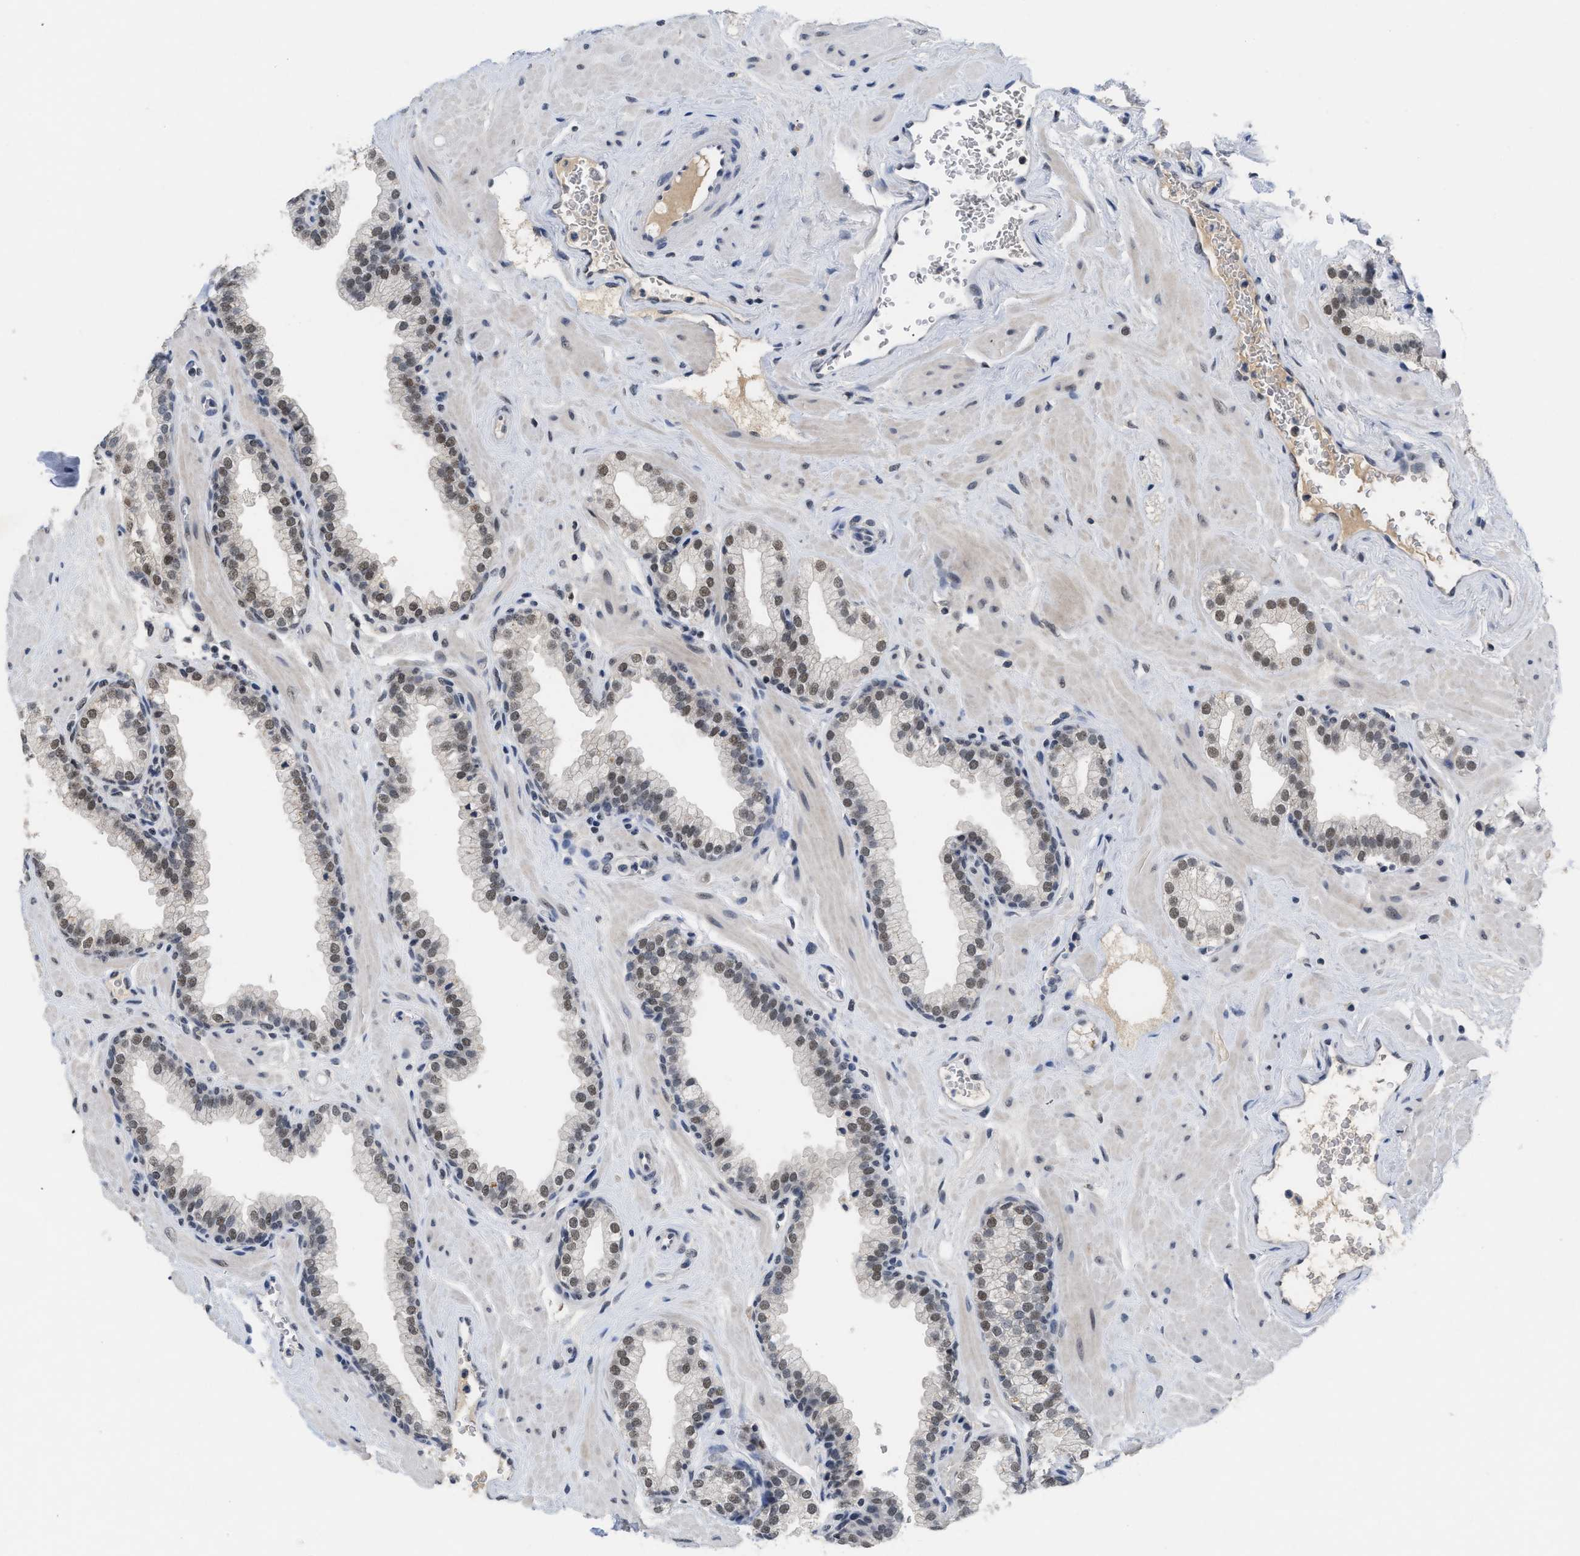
{"staining": {"intensity": "moderate", "quantity": ">75%", "location": "nuclear"}, "tissue": "prostate", "cell_type": "Glandular cells", "image_type": "normal", "snomed": [{"axis": "morphology", "description": "Normal tissue, NOS"}, {"axis": "morphology", "description": "Urothelial carcinoma, Low grade"}, {"axis": "topography", "description": "Urinary bladder"}, {"axis": "topography", "description": "Prostate"}], "caption": "Glandular cells show medium levels of moderate nuclear expression in approximately >75% of cells in normal prostate. (Stains: DAB in brown, nuclei in blue, Microscopy: brightfield microscopy at high magnification).", "gene": "GGNBP2", "patient": {"sex": "male", "age": 60}}